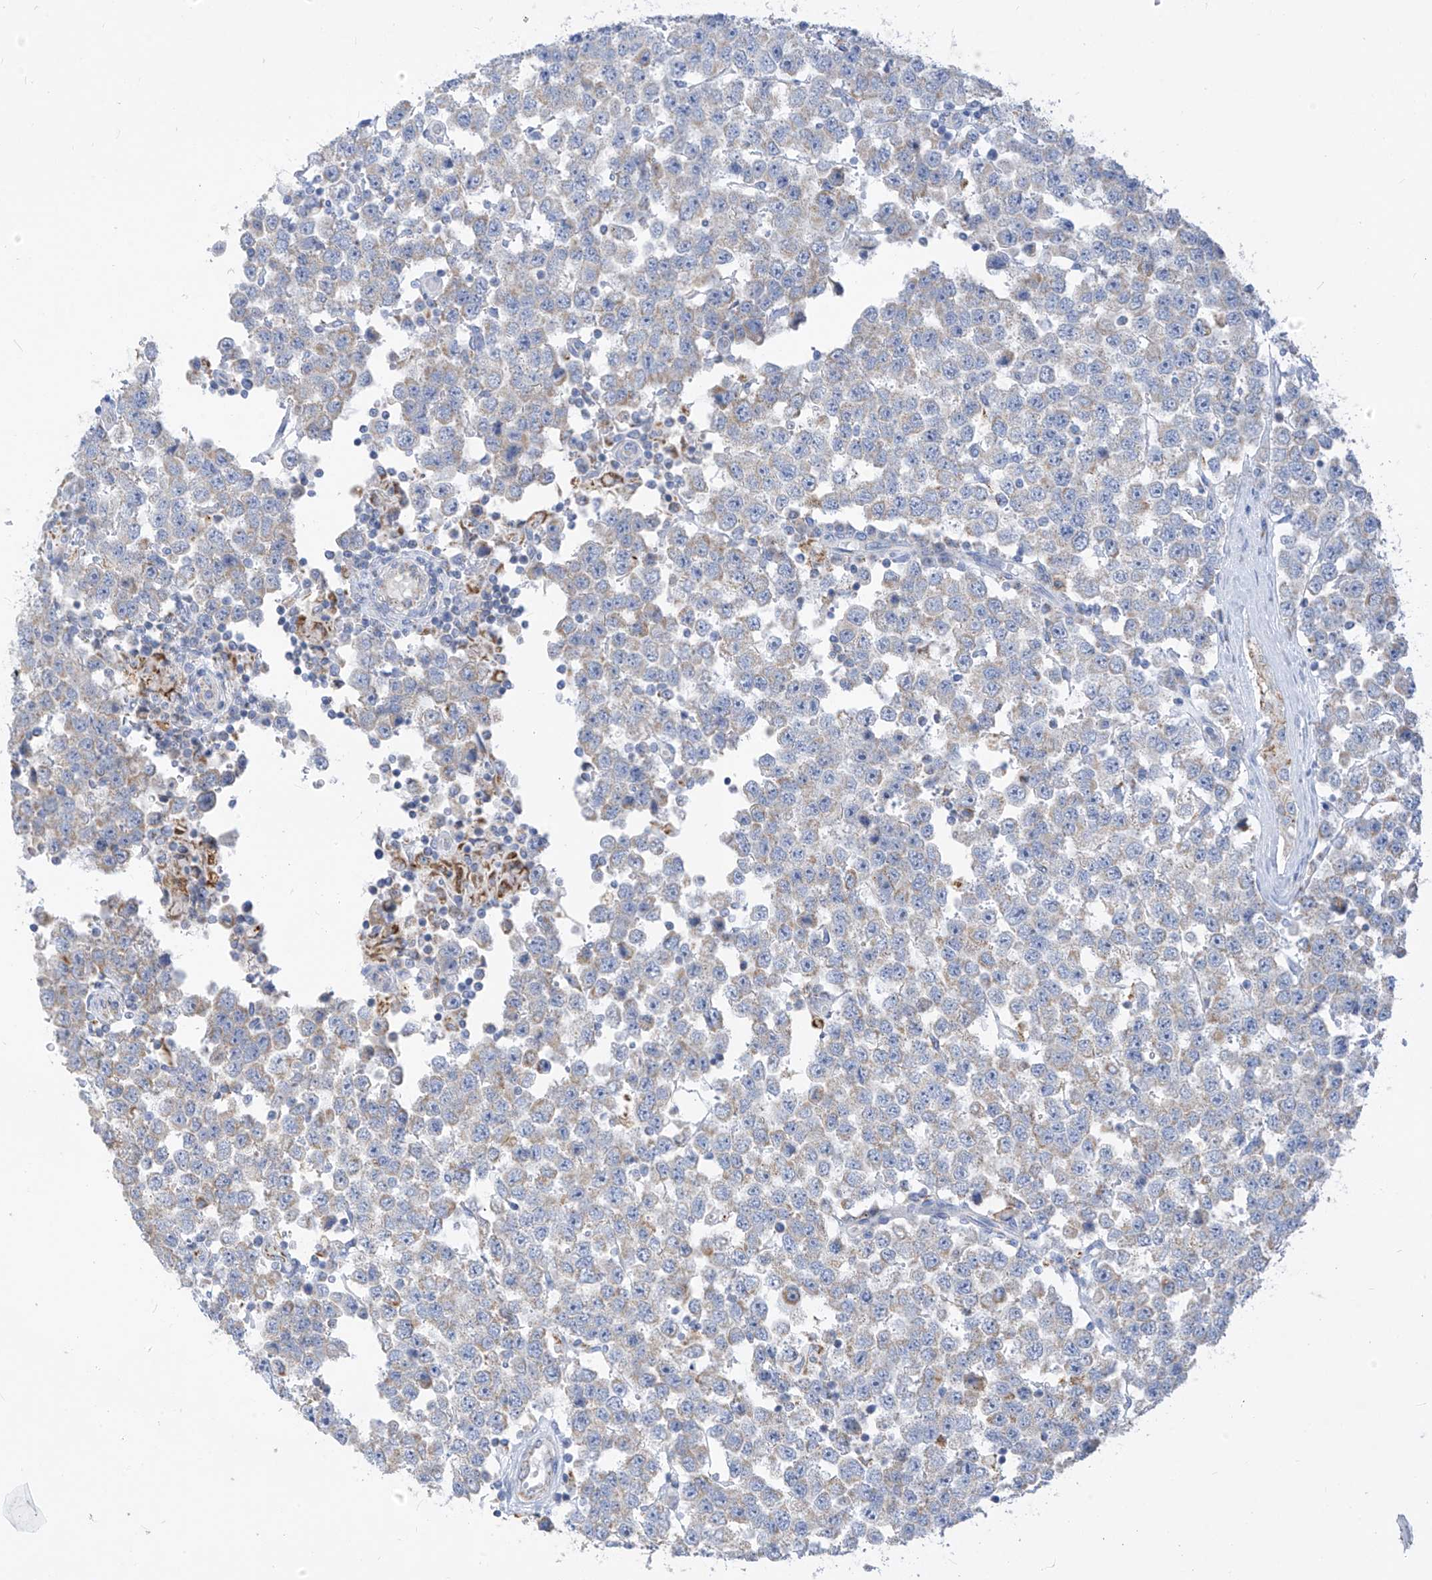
{"staining": {"intensity": "negative", "quantity": "none", "location": "none"}, "tissue": "testis cancer", "cell_type": "Tumor cells", "image_type": "cancer", "snomed": [{"axis": "morphology", "description": "Seminoma, NOS"}, {"axis": "topography", "description": "Testis"}], "caption": "The photomicrograph displays no significant expression in tumor cells of testis seminoma.", "gene": "ZNF404", "patient": {"sex": "male", "age": 28}}